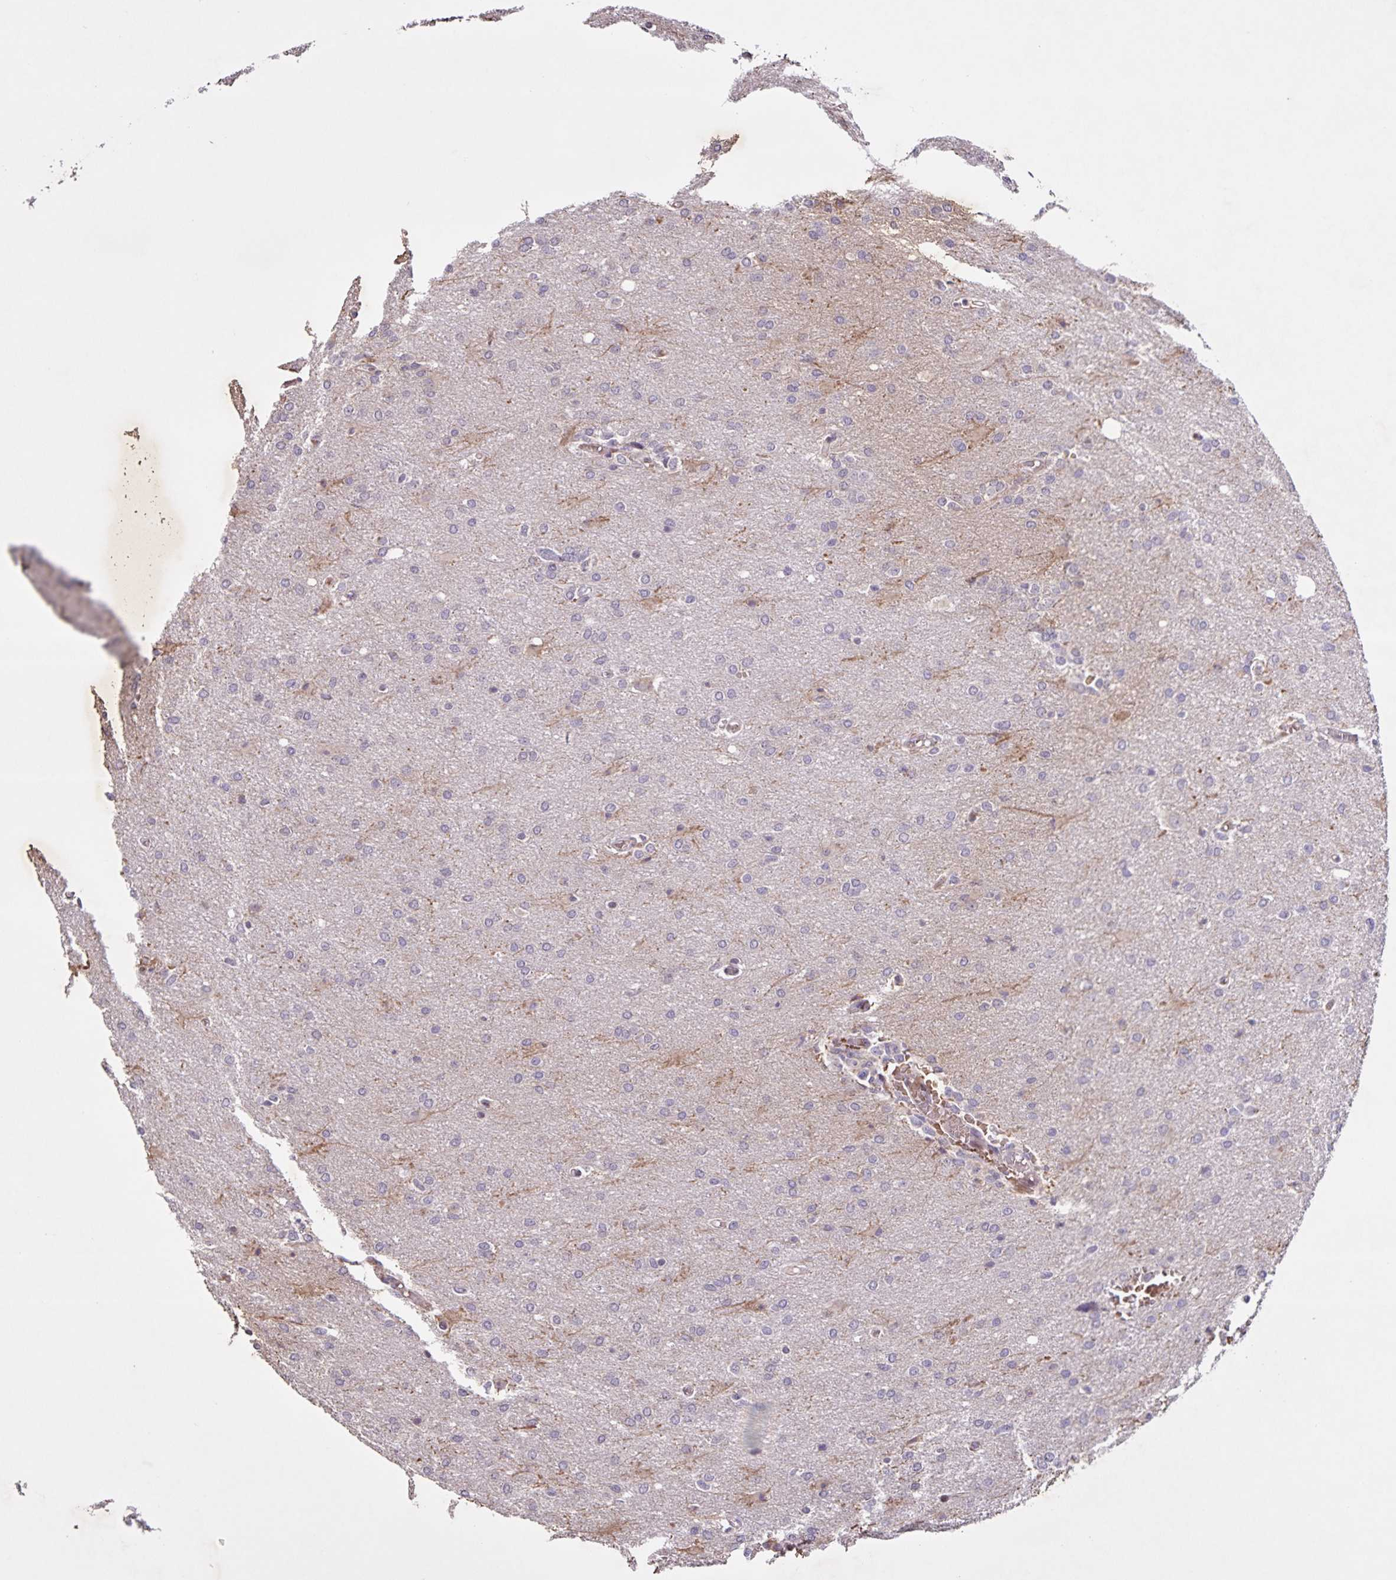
{"staining": {"intensity": "negative", "quantity": "none", "location": "none"}, "tissue": "glioma", "cell_type": "Tumor cells", "image_type": "cancer", "snomed": [{"axis": "morphology", "description": "Glioma, malignant, High grade"}, {"axis": "topography", "description": "Brain"}], "caption": "High magnification brightfield microscopy of high-grade glioma (malignant) stained with DAB (3,3'-diaminobenzidine) (brown) and counterstained with hematoxylin (blue): tumor cells show no significant expression.", "gene": "GDF2", "patient": {"sex": "male", "age": 68}}